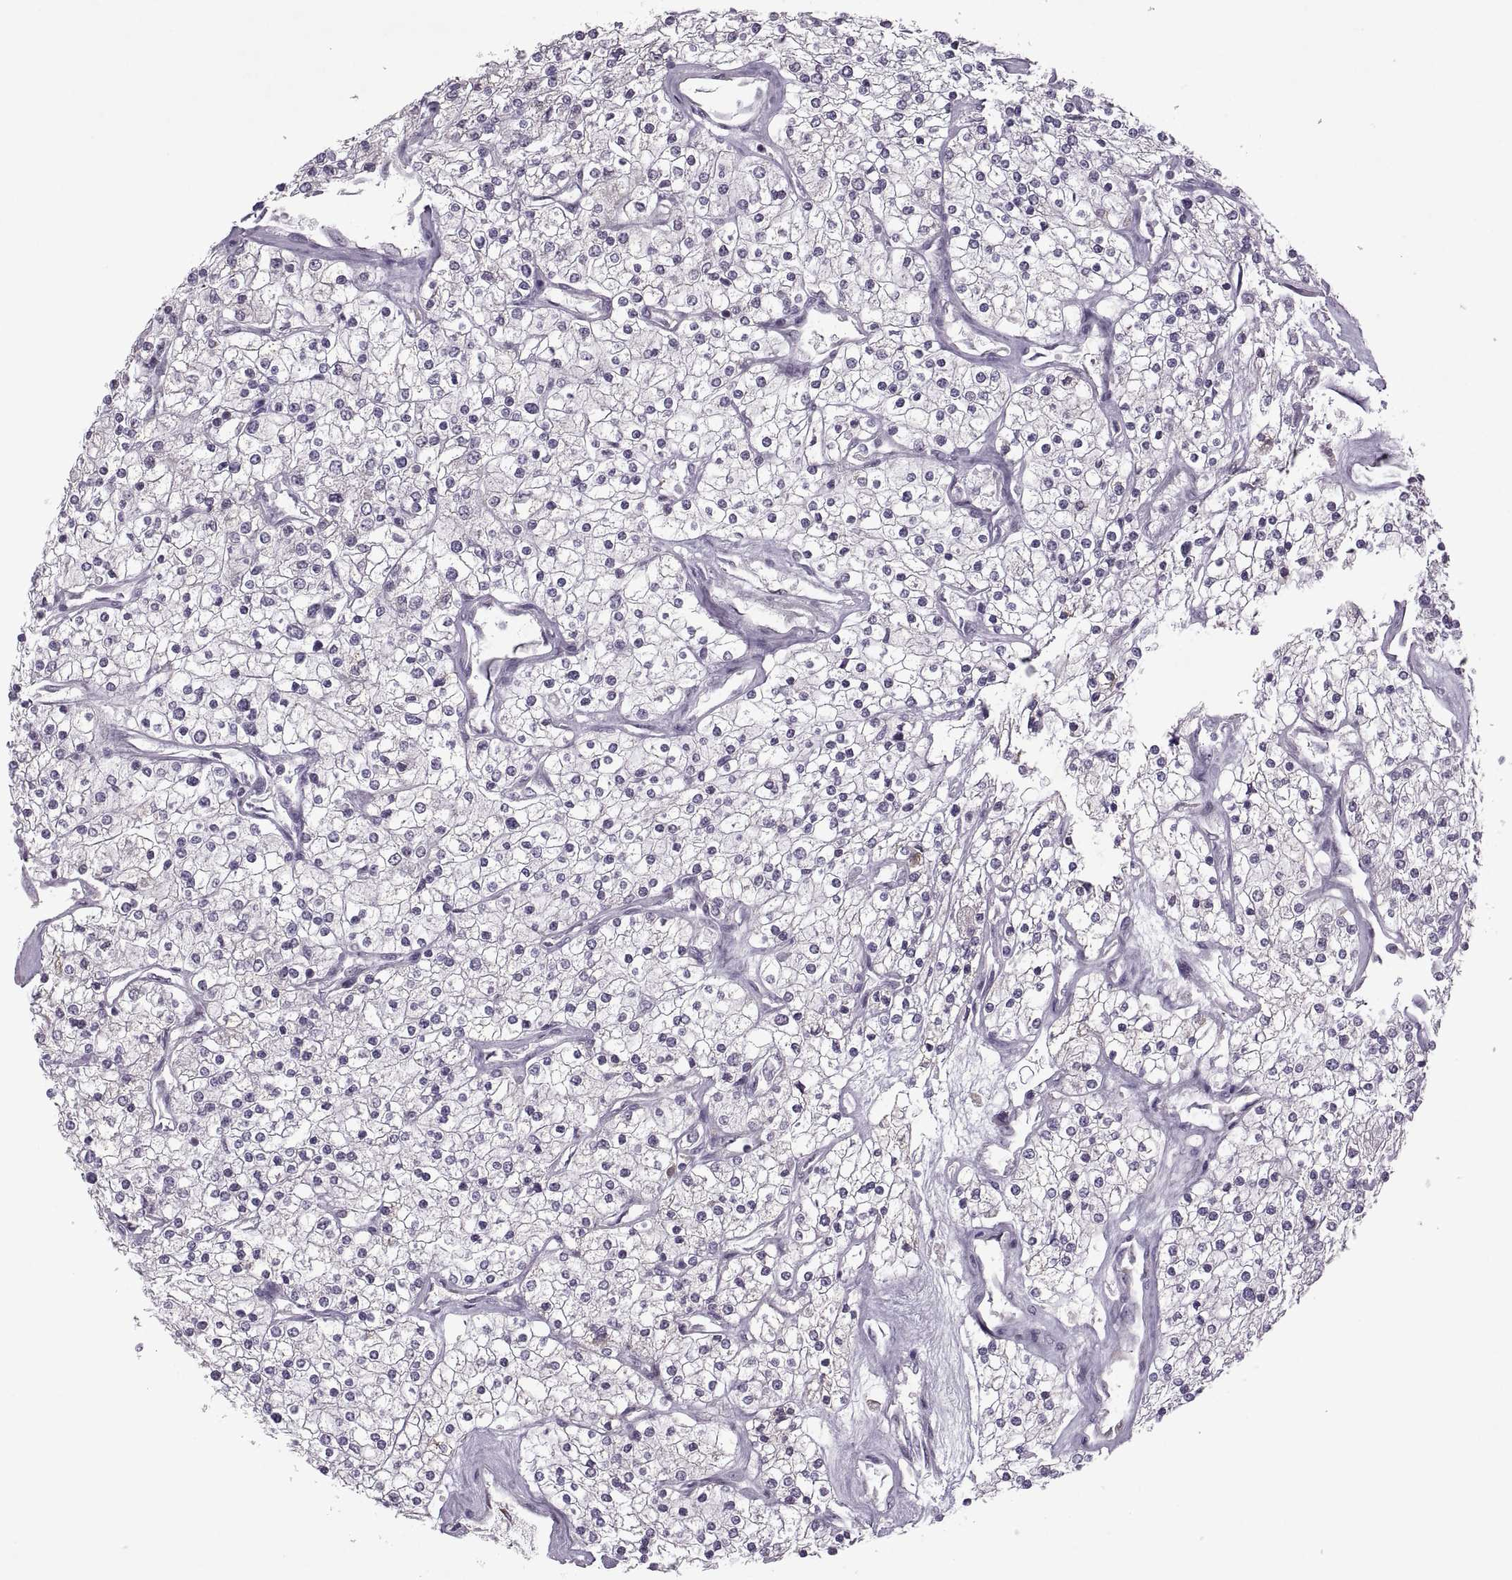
{"staining": {"intensity": "negative", "quantity": "none", "location": "none"}, "tissue": "renal cancer", "cell_type": "Tumor cells", "image_type": "cancer", "snomed": [{"axis": "morphology", "description": "Adenocarcinoma, NOS"}, {"axis": "topography", "description": "Kidney"}], "caption": "There is no significant expression in tumor cells of renal cancer (adenocarcinoma).", "gene": "MGAT4D", "patient": {"sex": "male", "age": 80}}